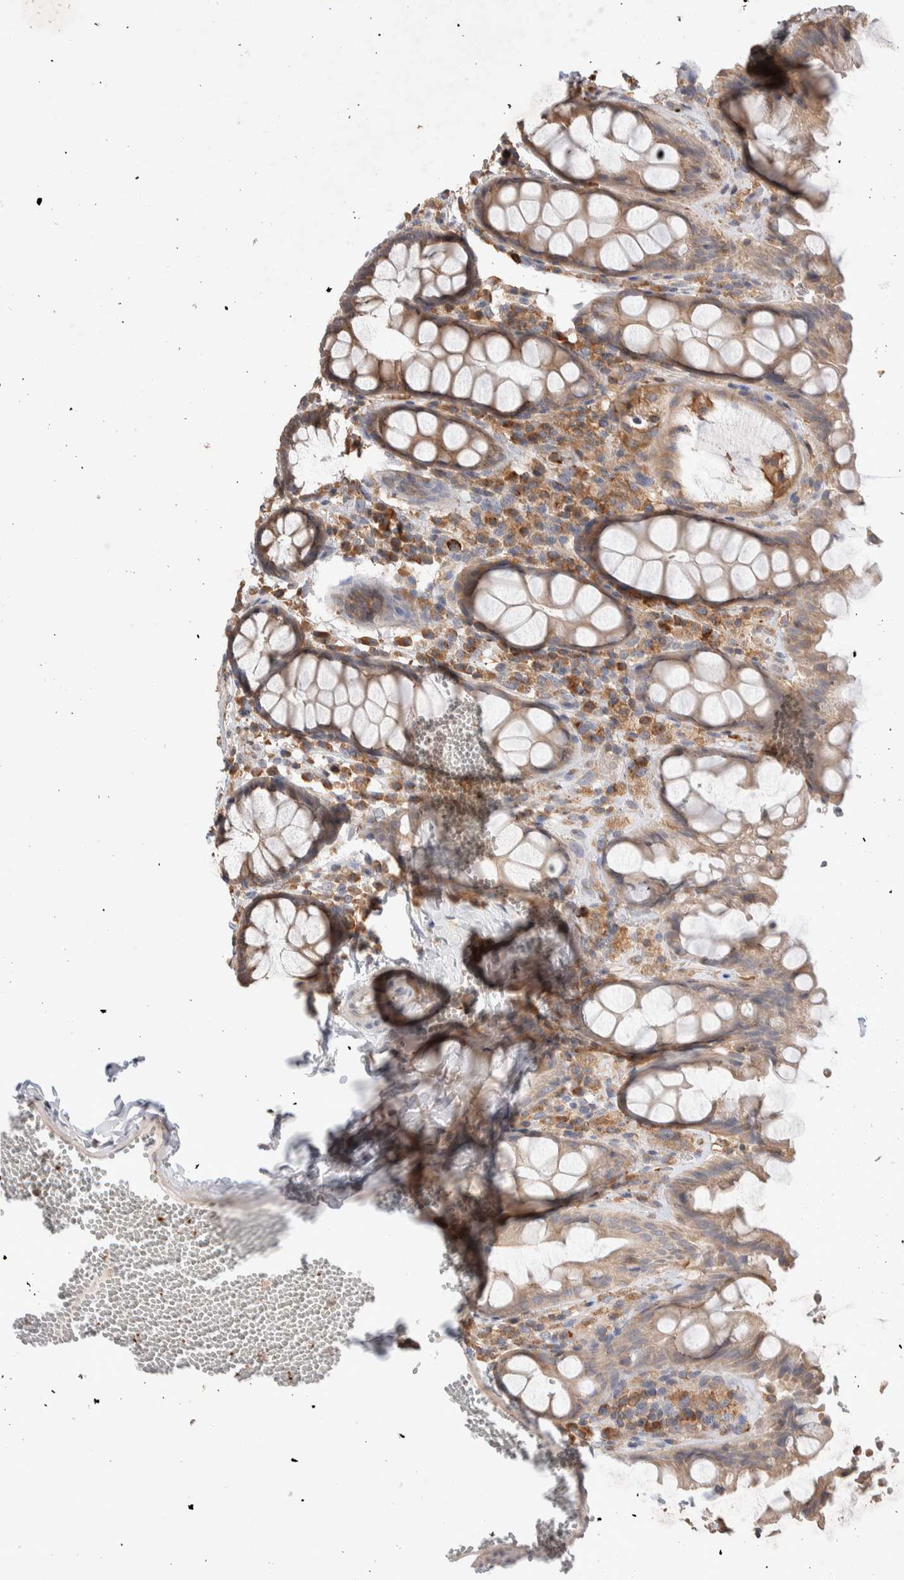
{"staining": {"intensity": "moderate", "quantity": ">75%", "location": "cytoplasmic/membranous"}, "tissue": "rectum", "cell_type": "Glandular cells", "image_type": "normal", "snomed": [{"axis": "morphology", "description": "Normal tissue, NOS"}, {"axis": "topography", "description": "Rectum"}], "caption": "Immunohistochemistry (IHC) (DAB (3,3'-diaminobenzidine)) staining of unremarkable rectum demonstrates moderate cytoplasmic/membranous protein staining in approximately >75% of glandular cells. Using DAB (3,3'-diaminobenzidine) (brown) and hematoxylin (blue) stains, captured at high magnification using brightfield microscopy.", "gene": "DEPTOR", "patient": {"sex": "male", "age": 64}}